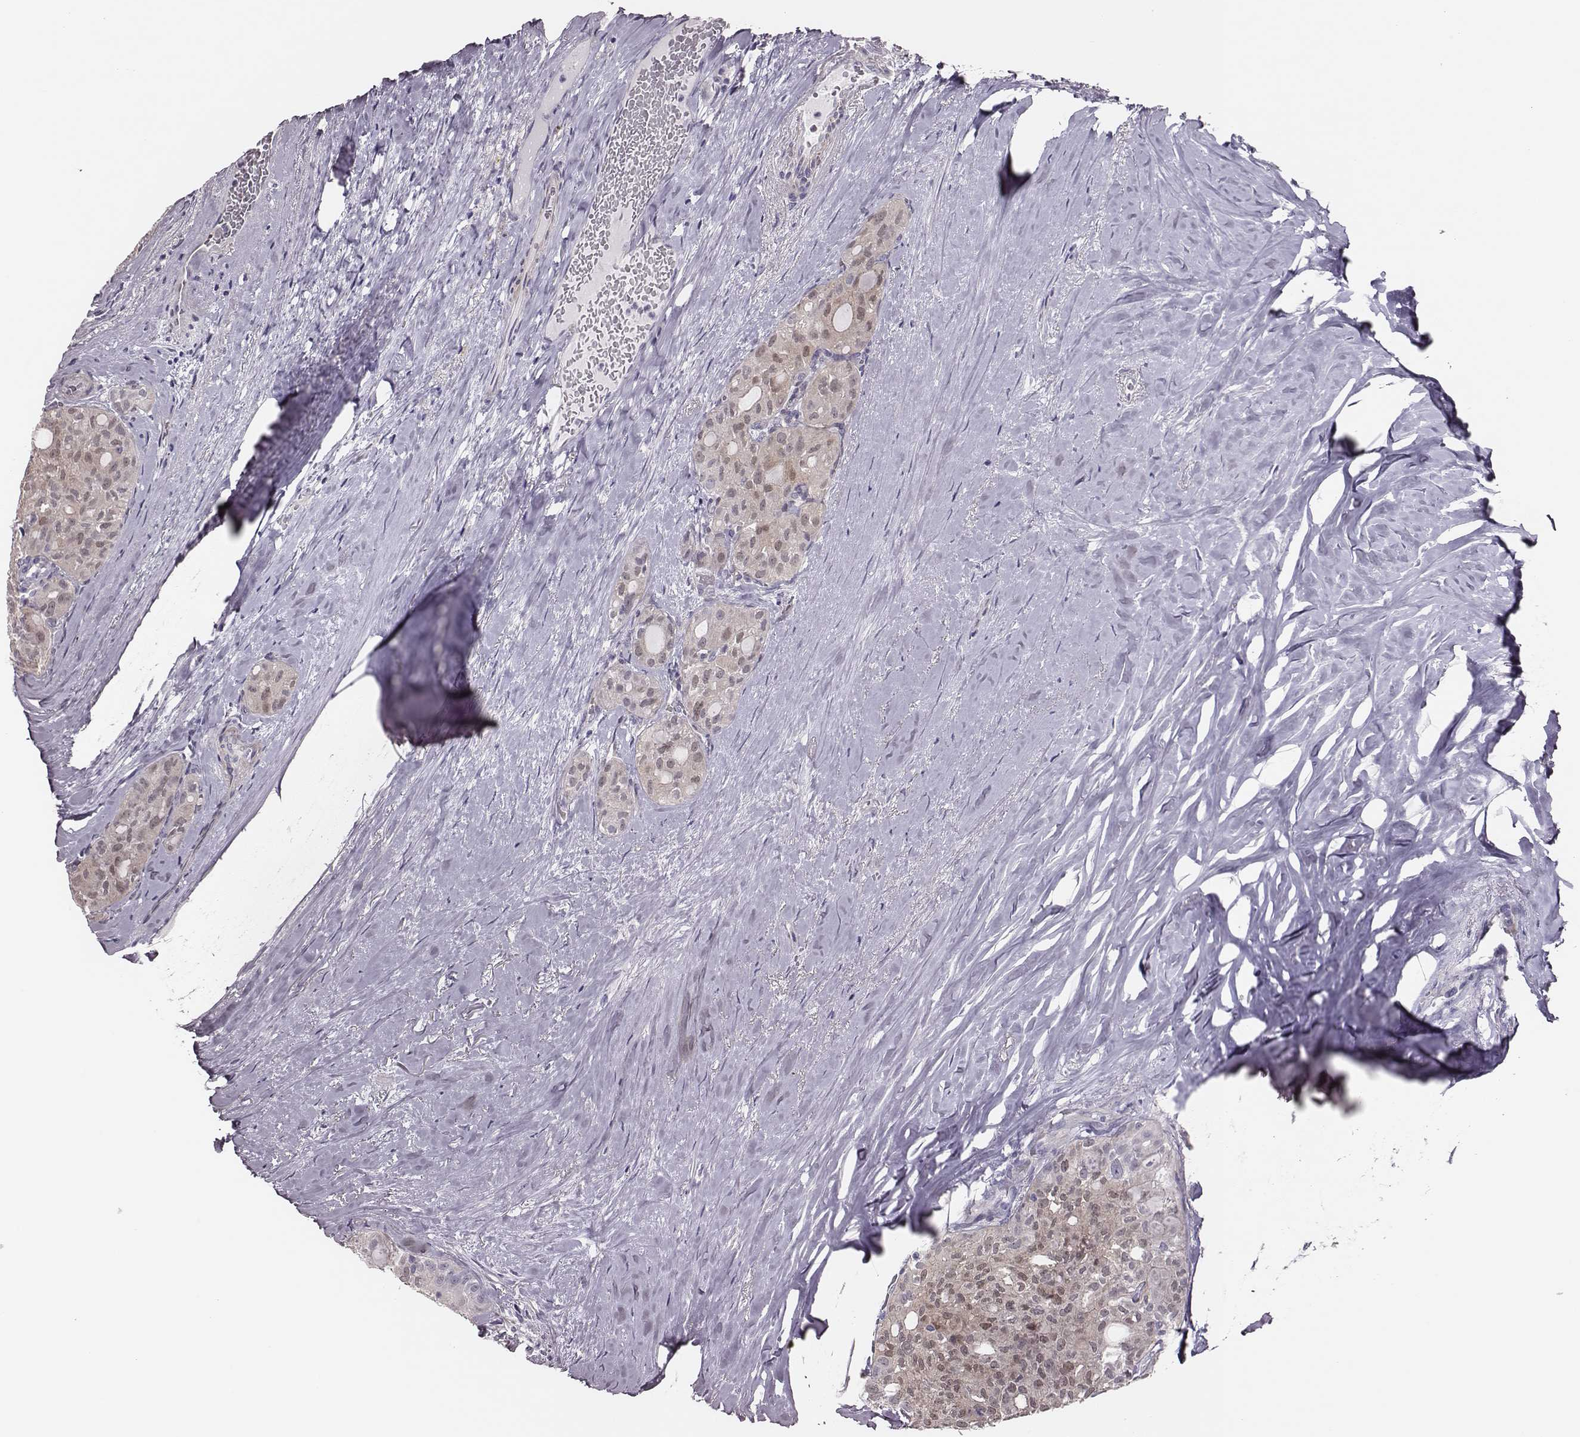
{"staining": {"intensity": "moderate", "quantity": ">75%", "location": "nuclear"}, "tissue": "thyroid cancer", "cell_type": "Tumor cells", "image_type": "cancer", "snomed": [{"axis": "morphology", "description": "Follicular adenoma carcinoma, NOS"}, {"axis": "topography", "description": "Thyroid gland"}], "caption": "Thyroid cancer stained with DAB (3,3'-diaminobenzidine) IHC exhibits medium levels of moderate nuclear expression in approximately >75% of tumor cells.", "gene": "SCML2", "patient": {"sex": "male", "age": 75}}